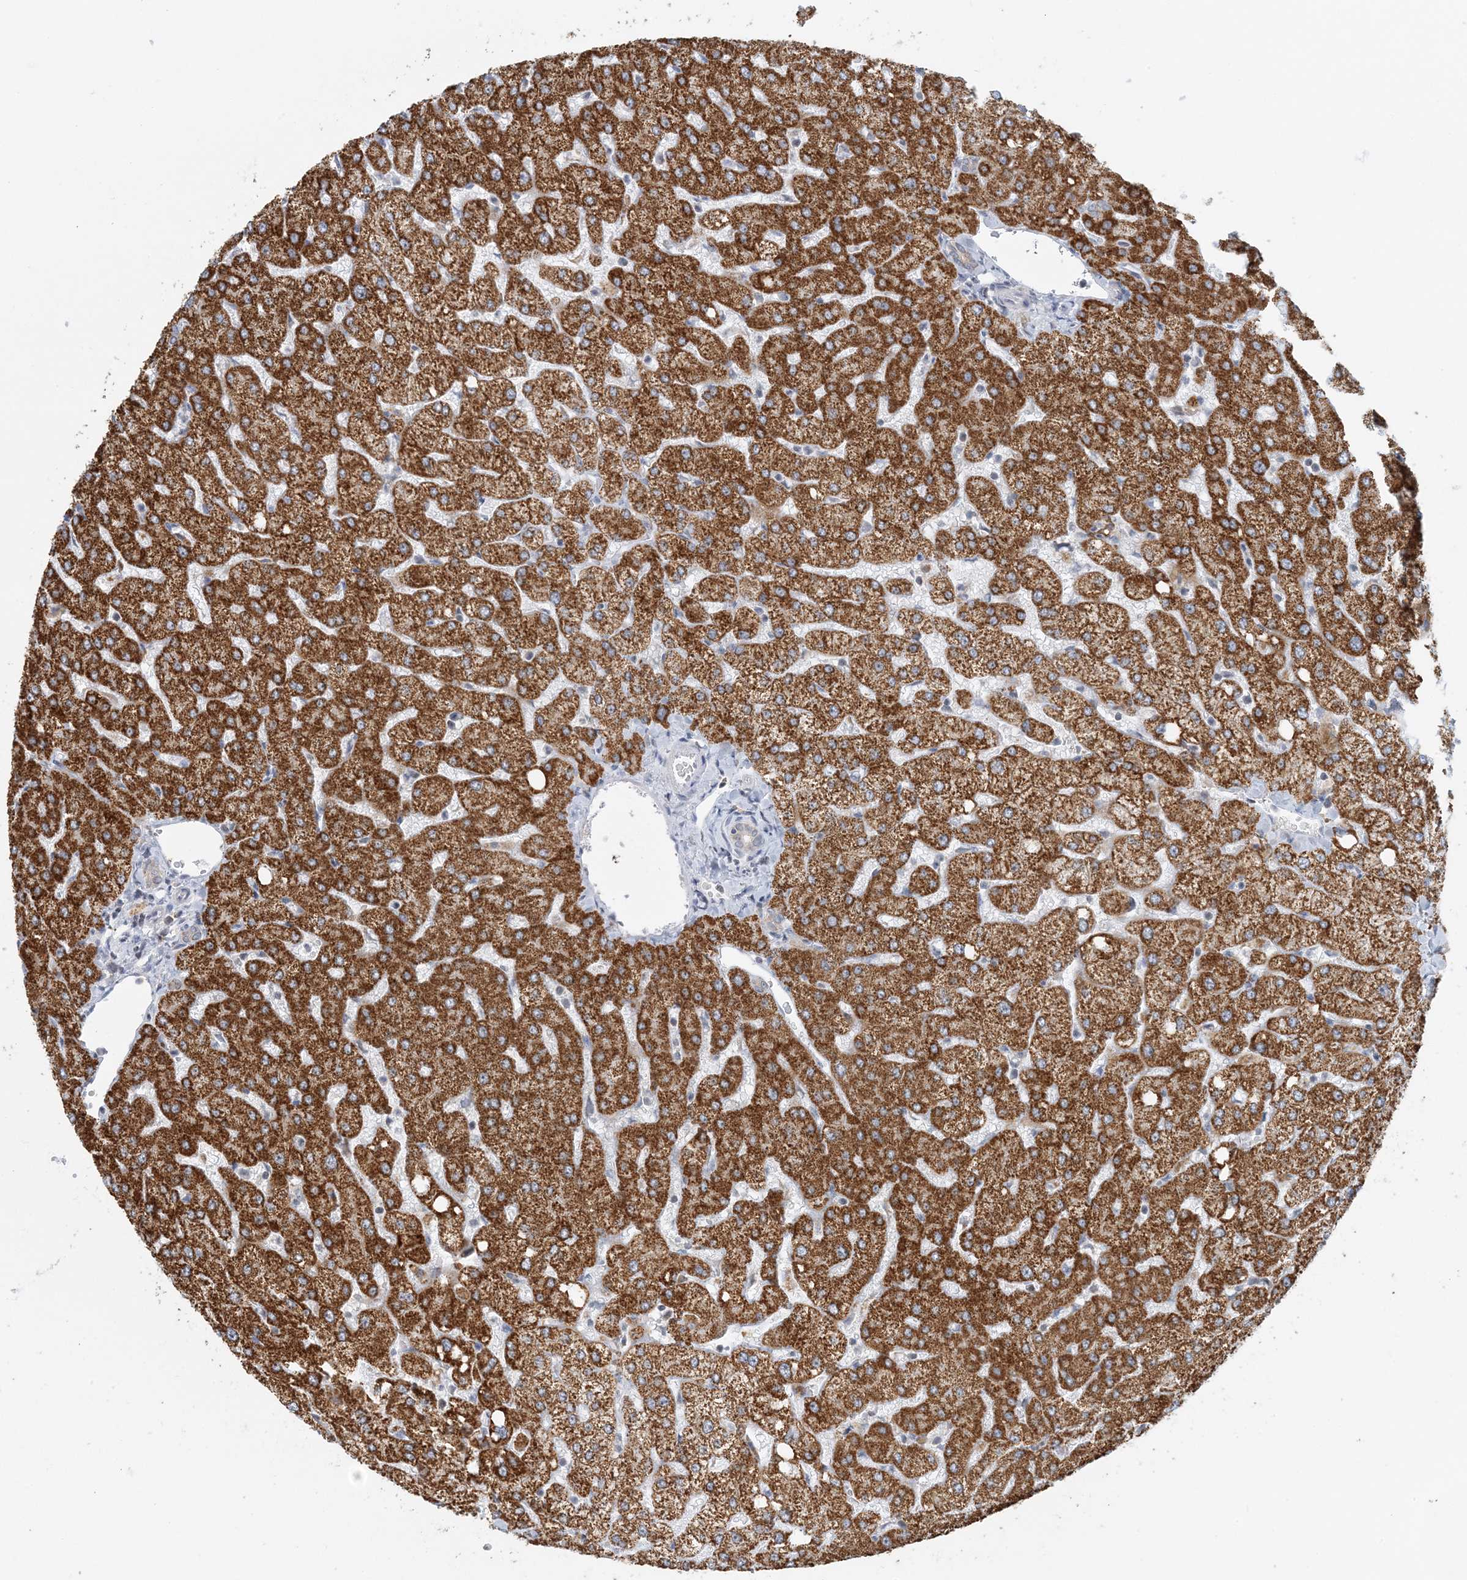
{"staining": {"intensity": "negative", "quantity": "none", "location": "none"}, "tissue": "liver", "cell_type": "Cholangiocytes", "image_type": "normal", "snomed": [{"axis": "morphology", "description": "Normal tissue, NOS"}, {"axis": "topography", "description": "Liver"}], "caption": "Benign liver was stained to show a protein in brown. There is no significant staining in cholangiocytes.", "gene": "BDH1", "patient": {"sex": "female", "age": 54}}